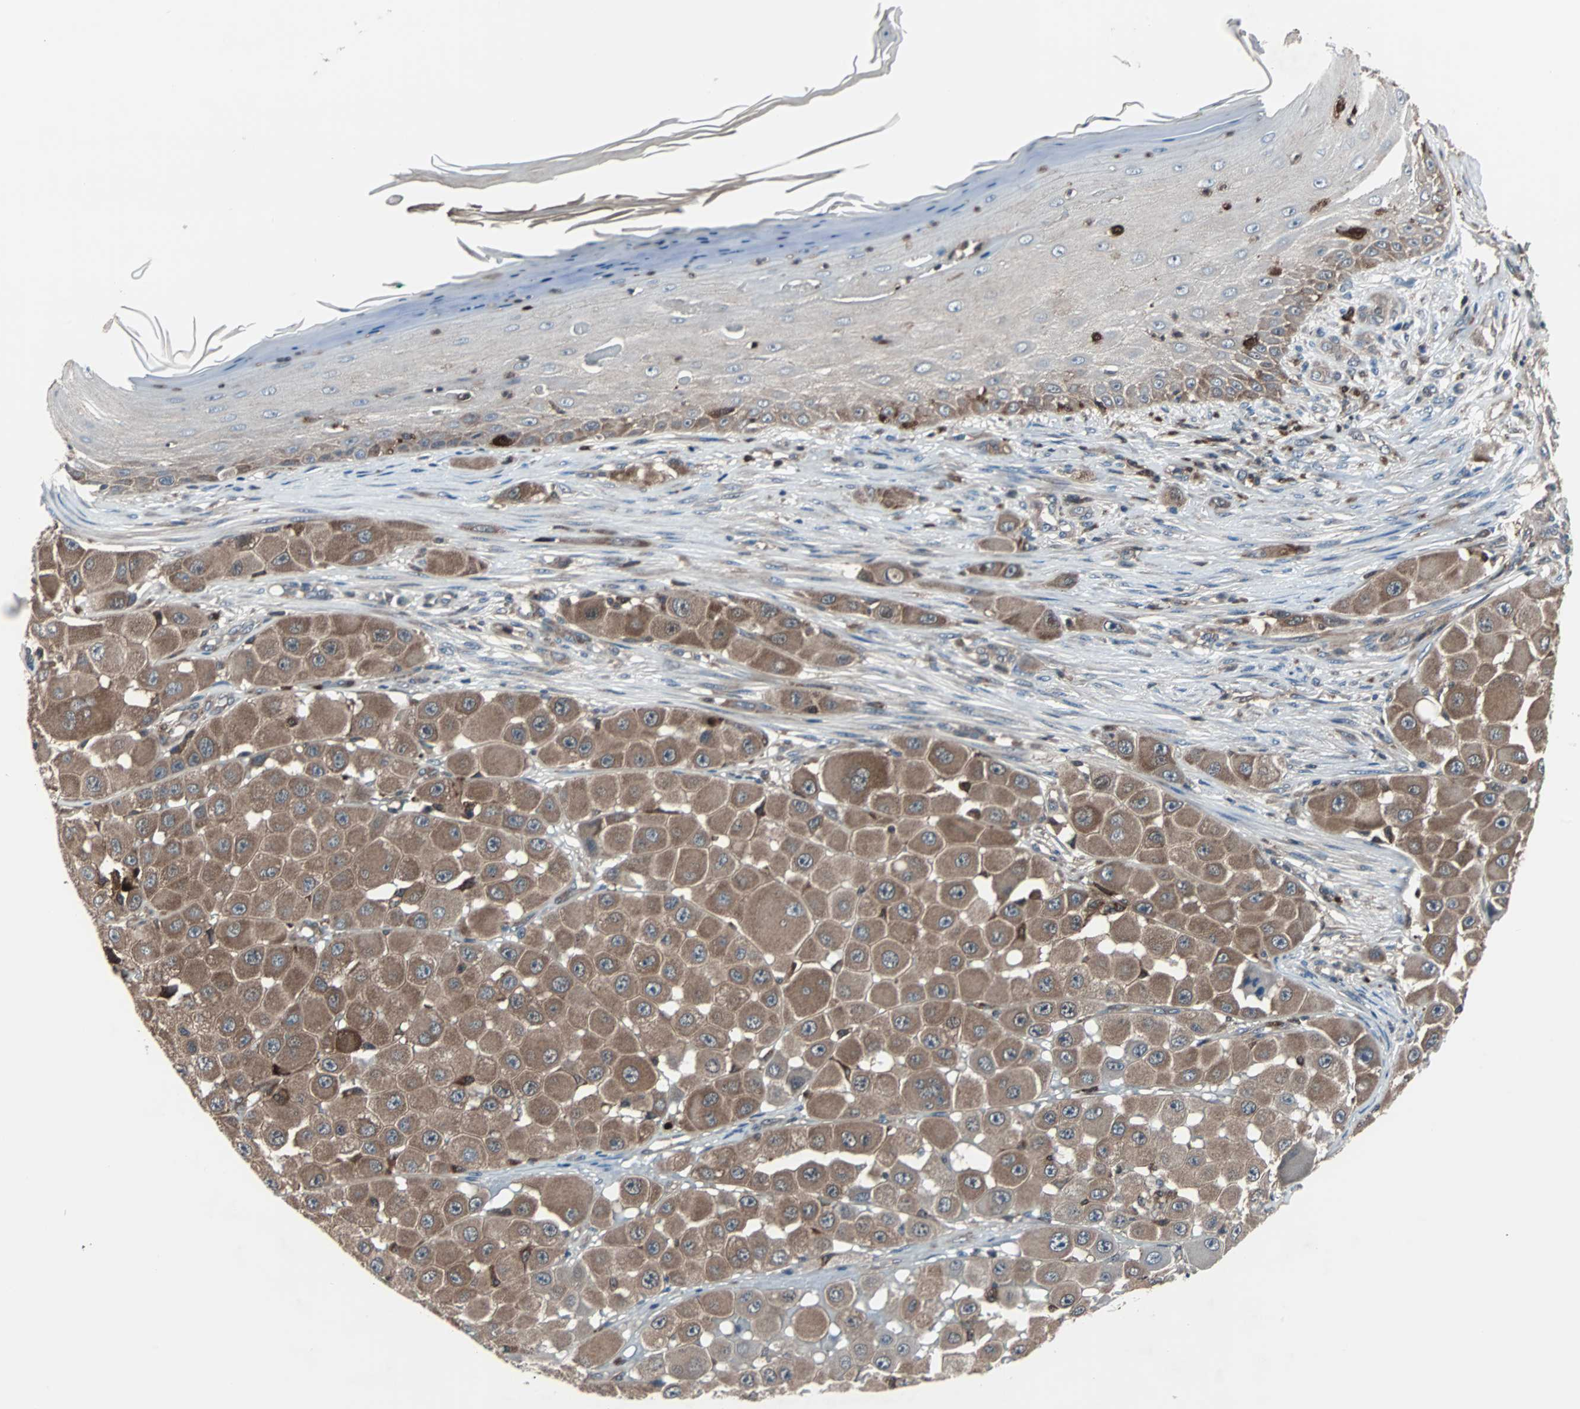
{"staining": {"intensity": "moderate", "quantity": ">75%", "location": "cytoplasmic/membranous"}, "tissue": "melanoma", "cell_type": "Tumor cells", "image_type": "cancer", "snomed": [{"axis": "morphology", "description": "Malignant melanoma, NOS"}, {"axis": "topography", "description": "Skin"}], "caption": "Immunohistochemical staining of malignant melanoma displays moderate cytoplasmic/membranous protein positivity in approximately >75% of tumor cells.", "gene": "PAK1", "patient": {"sex": "female", "age": 81}}